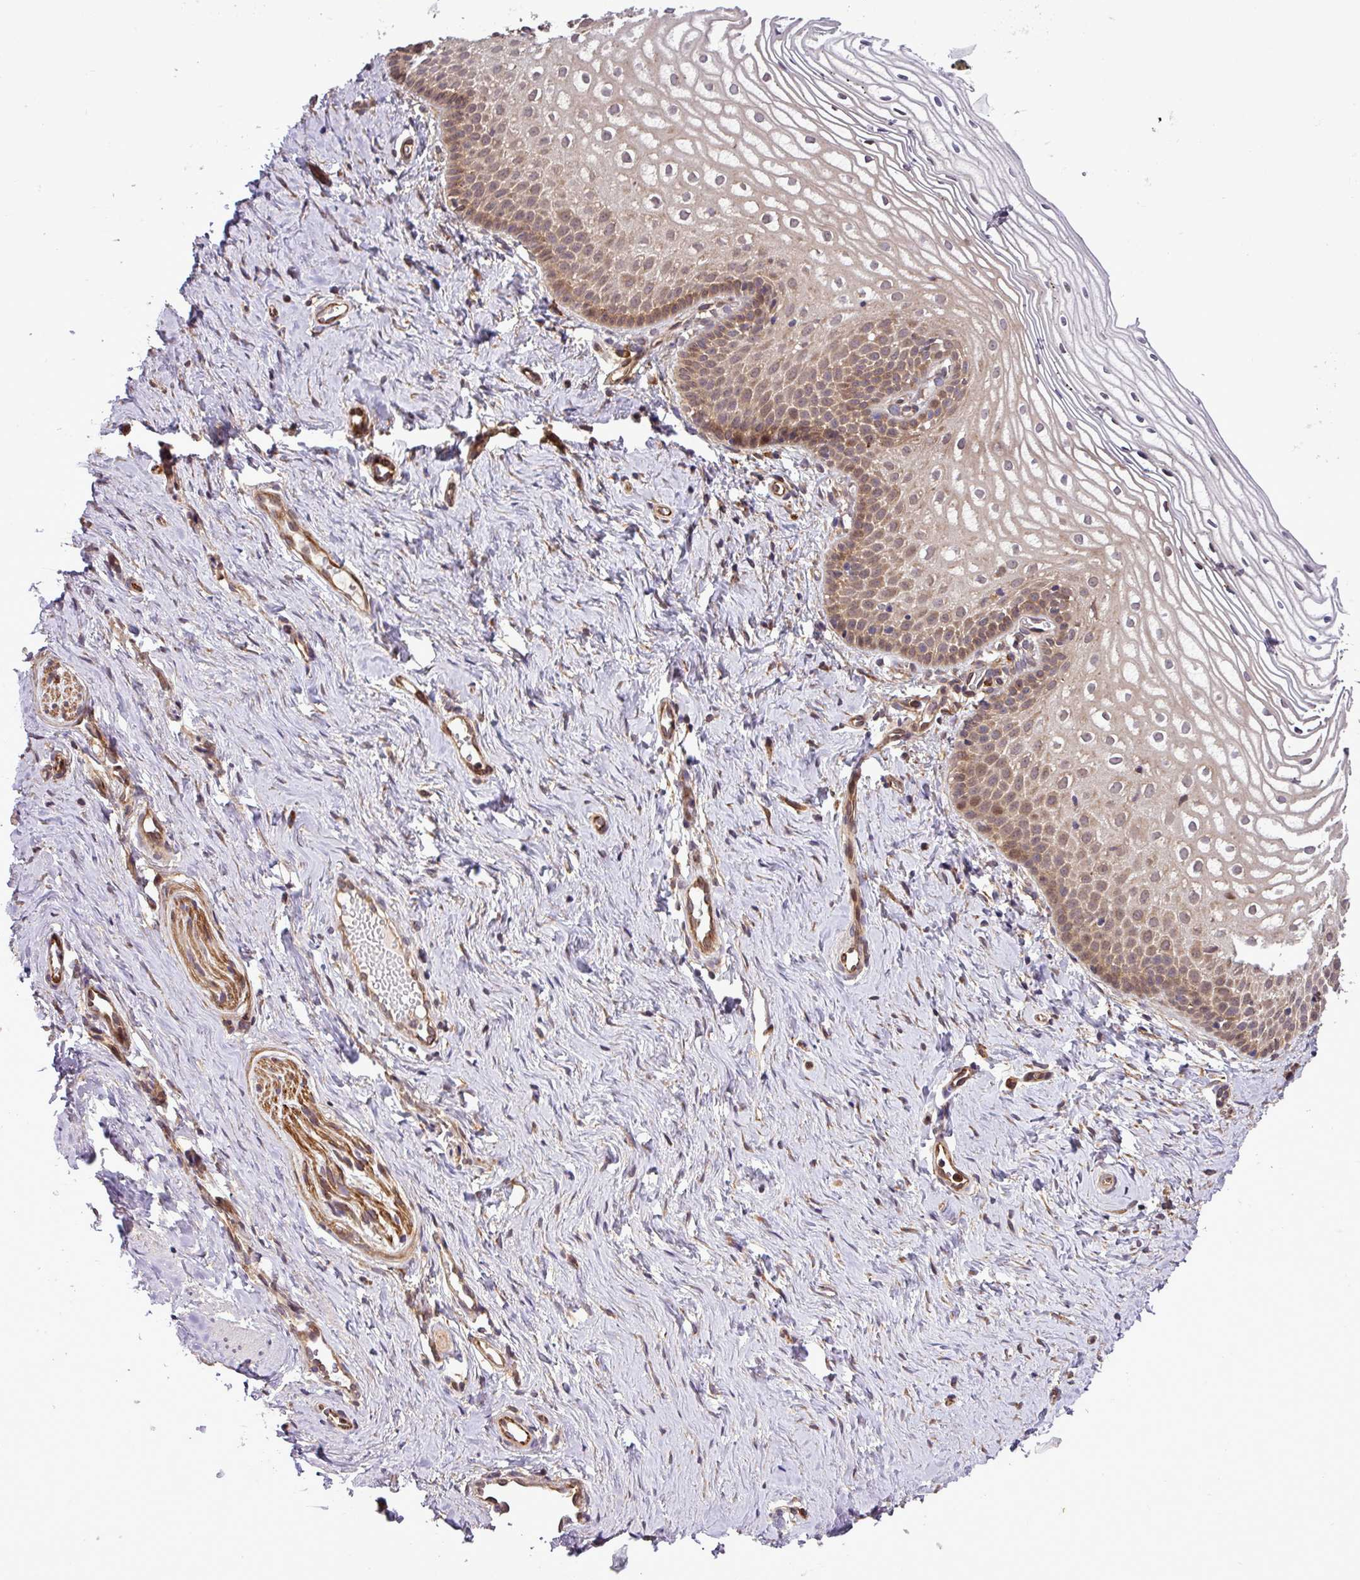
{"staining": {"intensity": "moderate", "quantity": "25%-75%", "location": "cytoplasmic/membranous"}, "tissue": "vagina", "cell_type": "Squamous epithelial cells", "image_type": "normal", "snomed": [{"axis": "morphology", "description": "Normal tissue, NOS"}, {"axis": "topography", "description": "Vagina"}], "caption": "Vagina was stained to show a protein in brown. There is medium levels of moderate cytoplasmic/membranous expression in about 25%-75% of squamous epithelial cells. The staining is performed using DAB brown chromogen to label protein expression. The nuclei are counter-stained blue using hematoxylin.", "gene": "DLGAP4", "patient": {"sex": "female", "age": 56}}